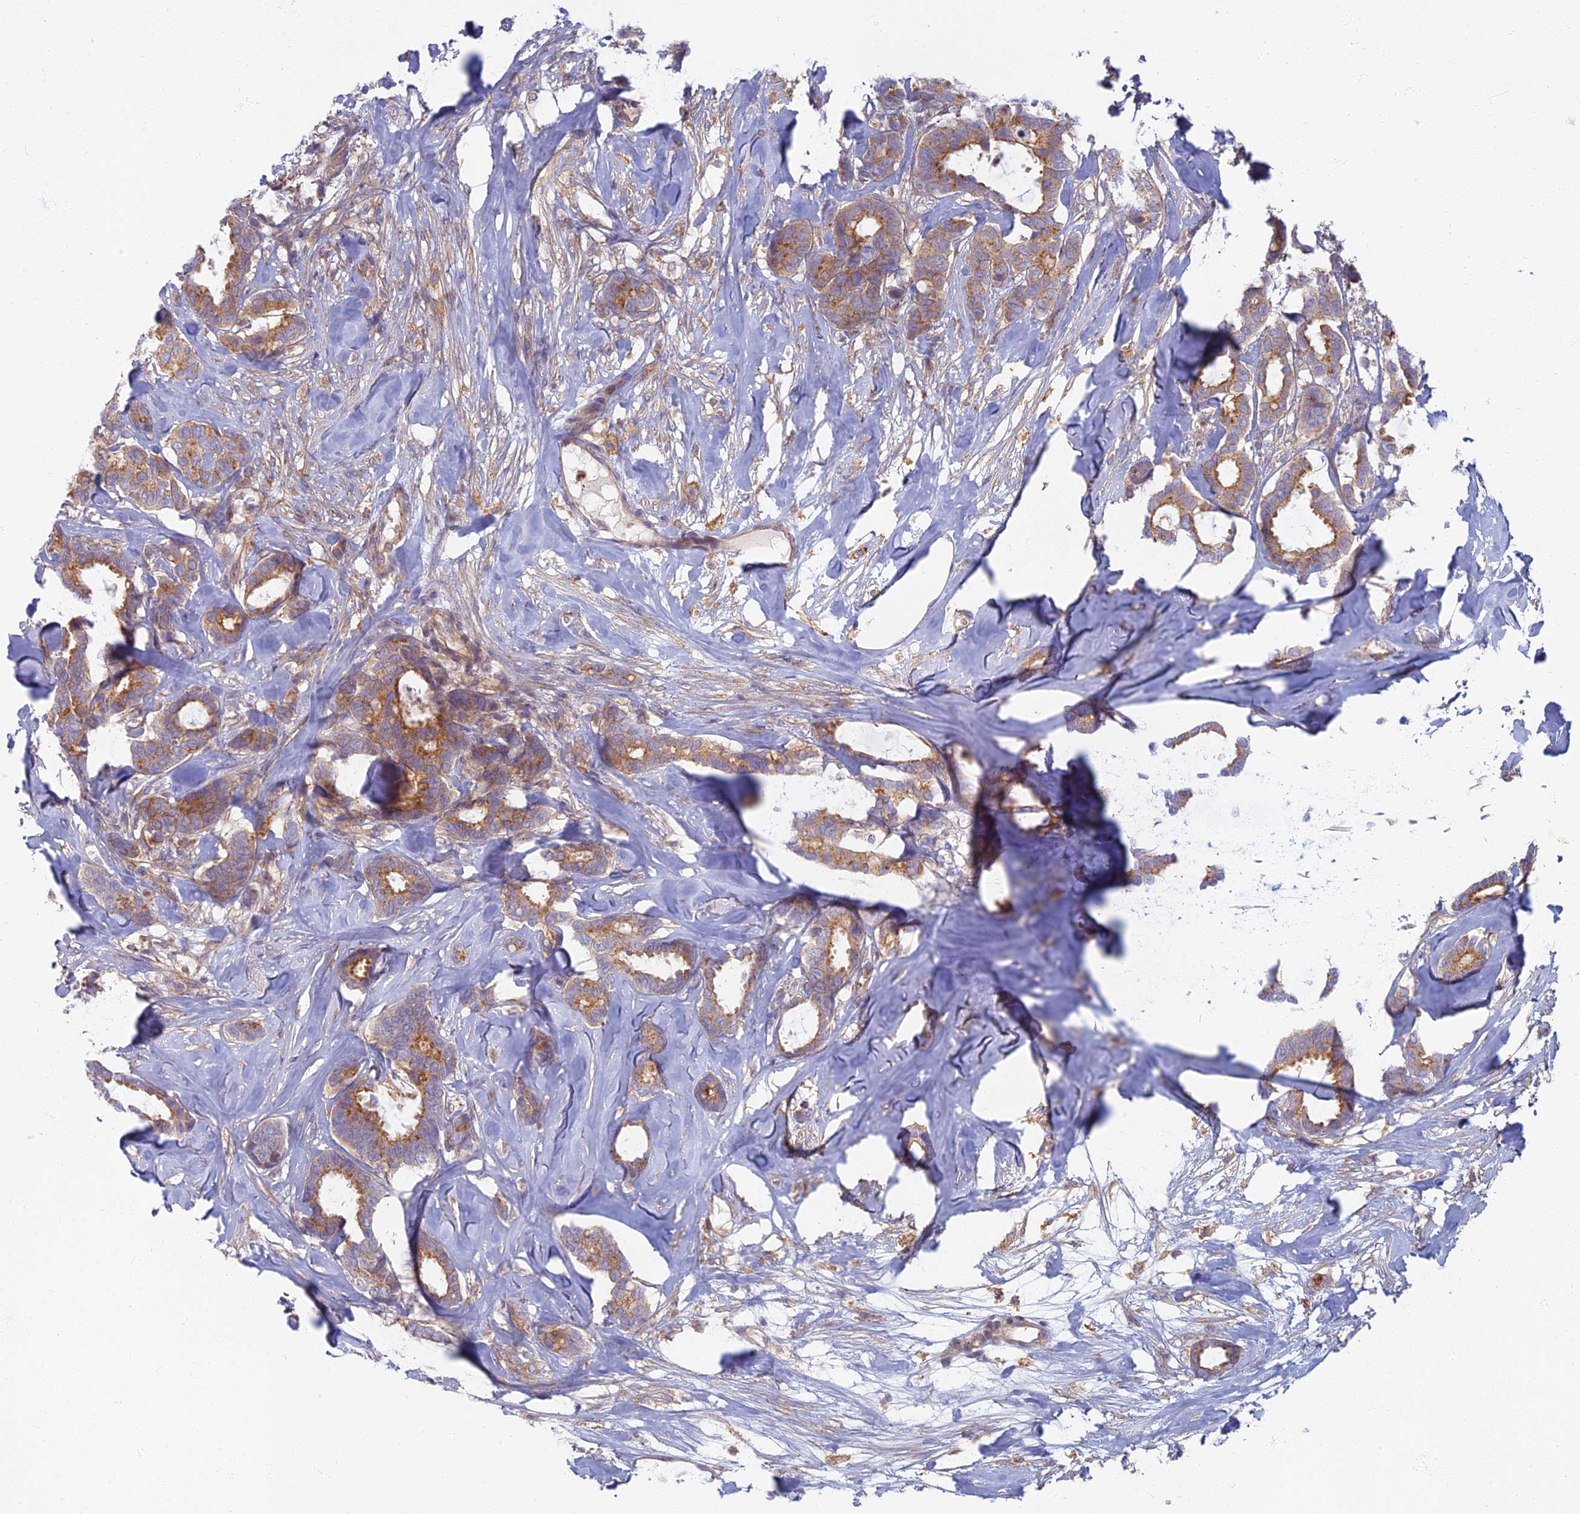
{"staining": {"intensity": "moderate", "quantity": ">75%", "location": "cytoplasmic/membranous"}, "tissue": "breast cancer", "cell_type": "Tumor cells", "image_type": "cancer", "snomed": [{"axis": "morphology", "description": "Duct carcinoma"}, {"axis": "topography", "description": "Breast"}], "caption": "Immunohistochemistry (IHC) of human infiltrating ductal carcinoma (breast) displays medium levels of moderate cytoplasmic/membranous positivity in approximately >75% of tumor cells.", "gene": "PROX2", "patient": {"sex": "female", "age": 87}}